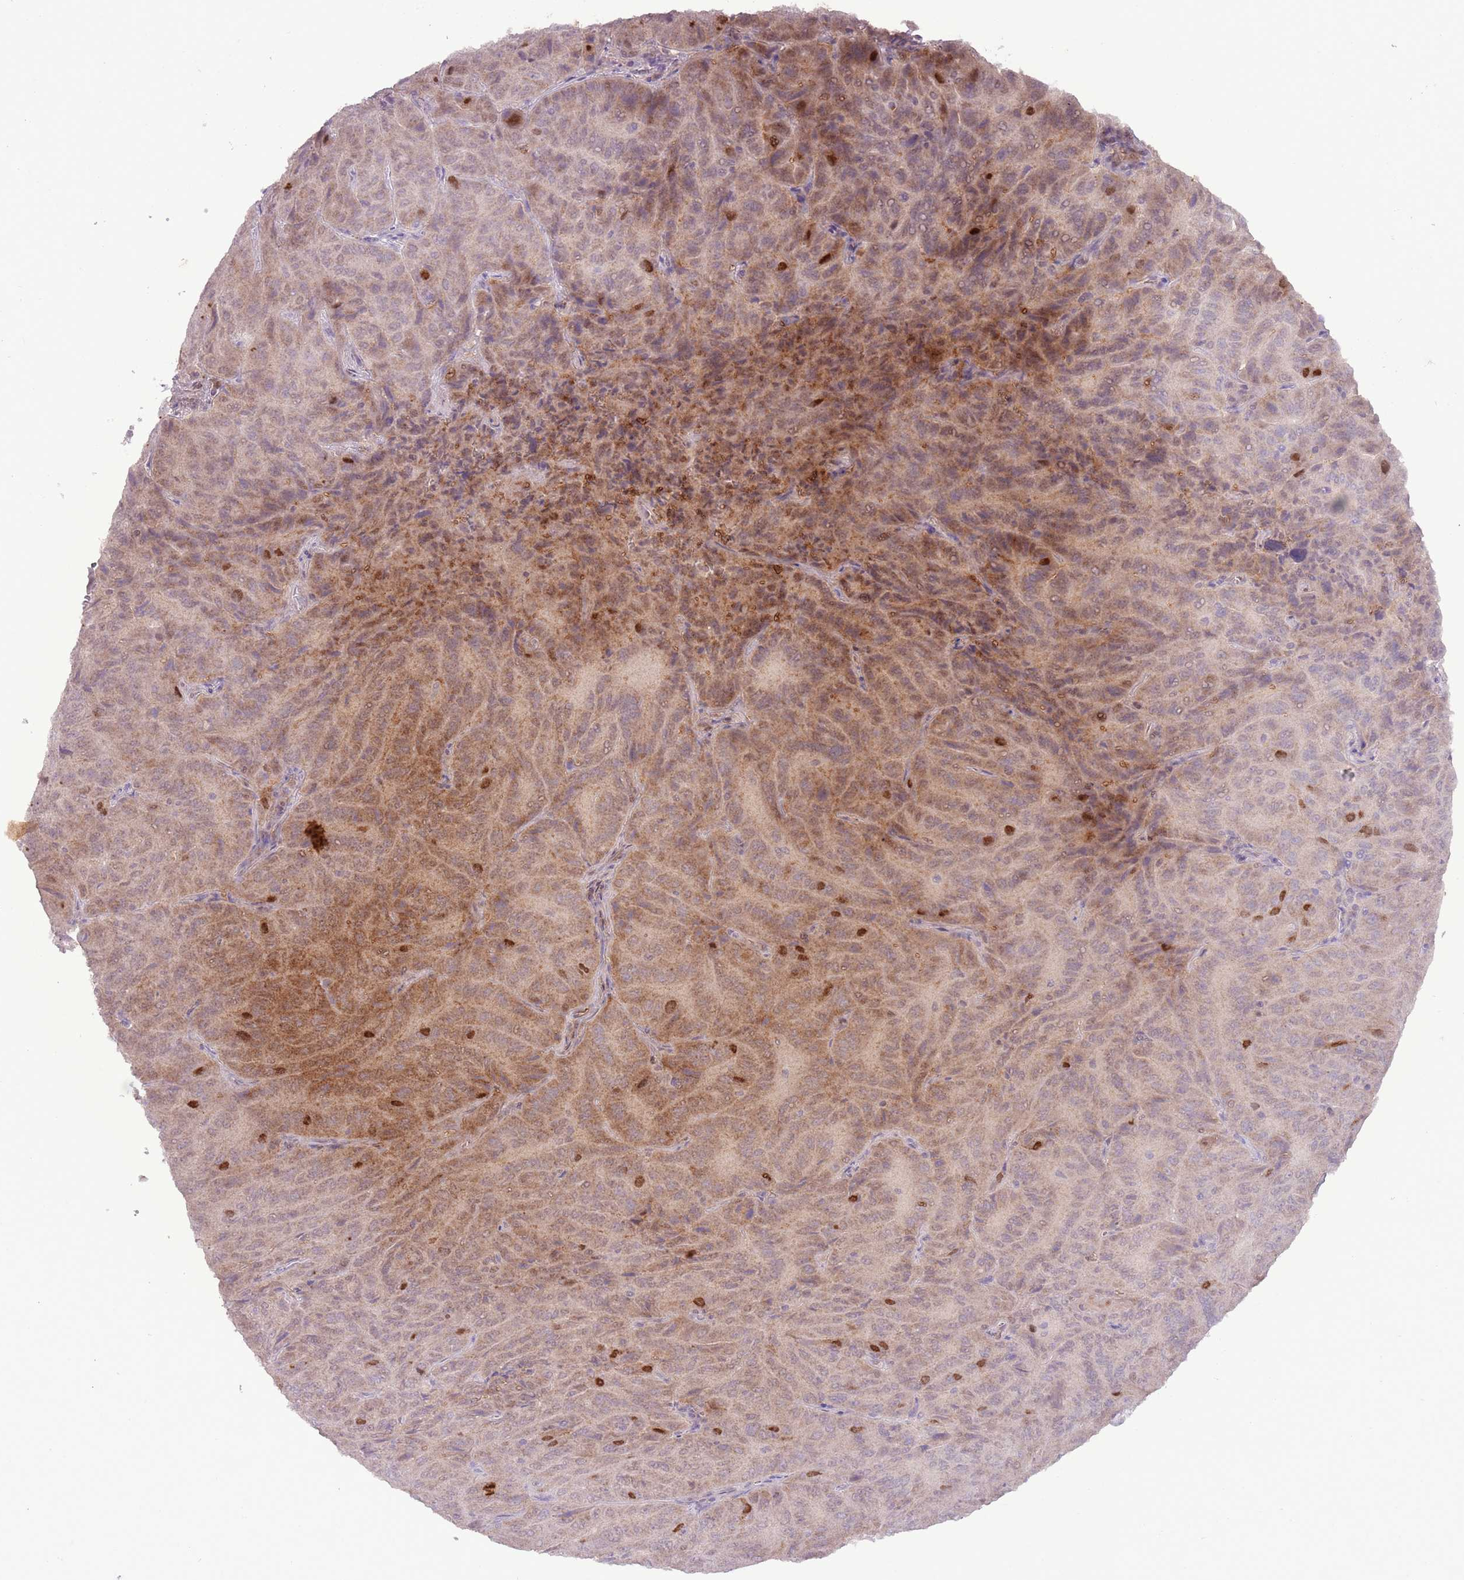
{"staining": {"intensity": "strong", "quantity": "<25%", "location": "cytoplasmic/membranous,nuclear"}, "tissue": "pancreatic cancer", "cell_type": "Tumor cells", "image_type": "cancer", "snomed": [{"axis": "morphology", "description": "Adenocarcinoma, NOS"}, {"axis": "topography", "description": "Pancreas"}], "caption": "Protein analysis of adenocarcinoma (pancreatic) tissue exhibits strong cytoplasmic/membranous and nuclear staining in about <25% of tumor cells.", "gene": "GMNN", "patient": {"sex": "male", "age": 63}}